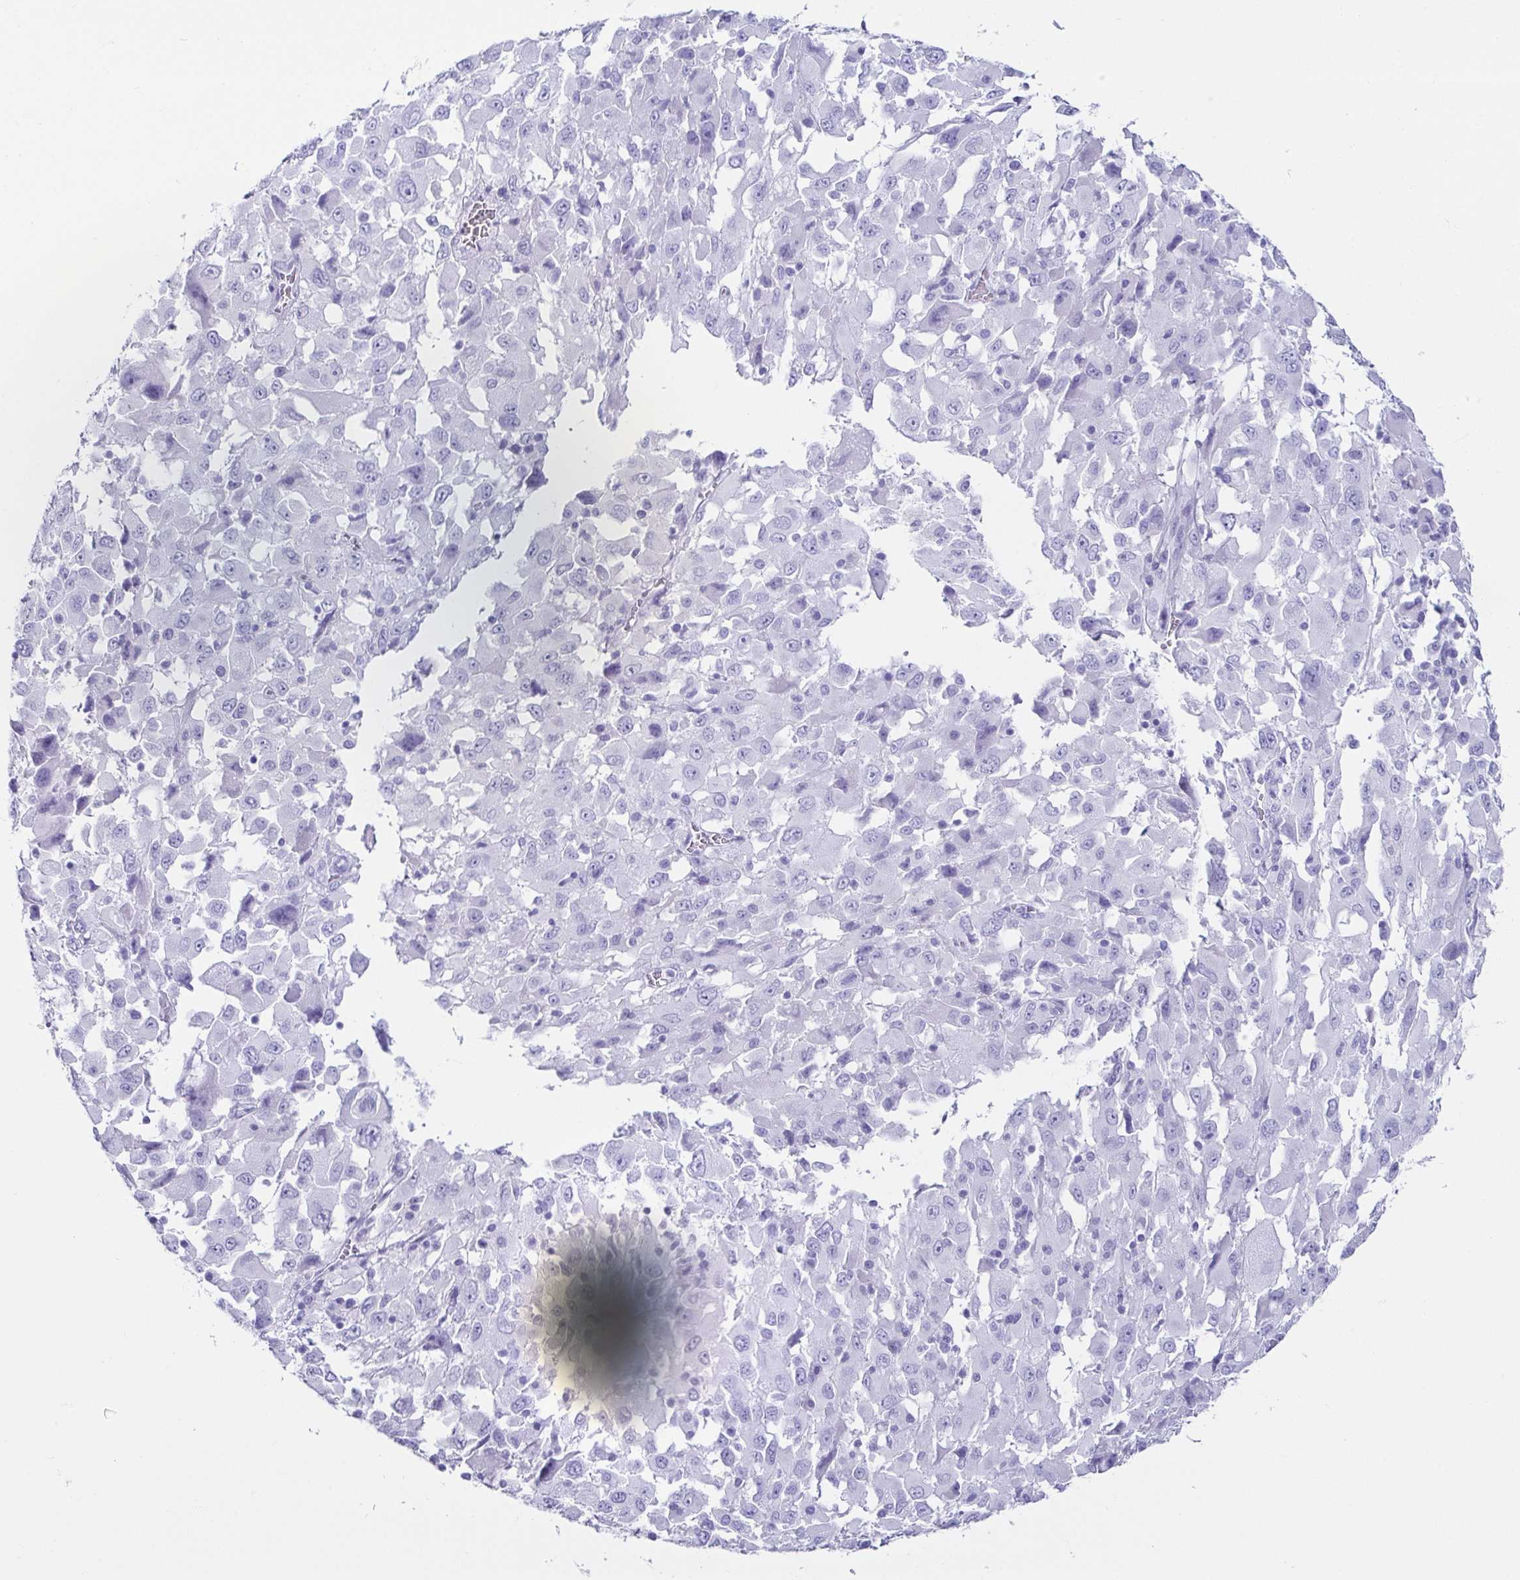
{"staining": {"intensity": "negative", "quantity": "none", "location": "none"}, "tissue": "melanoma", "cell_type": "Tumor cells", "image_type": "cancer", "snomed": [{"axis": "morphology", "description": "Malignant melanoma, Metastatic site"}, {"axis": "topography", "description": "Soft tissue"}], "caption": "High magnification brightfield microscopy of melanoma stained with DAB (brown) and counterstained with hematoxylin (blue): tumor cells show no significant staining.", "gene": "CD164L2", "patient": {"sex": "male", "age": 50}}